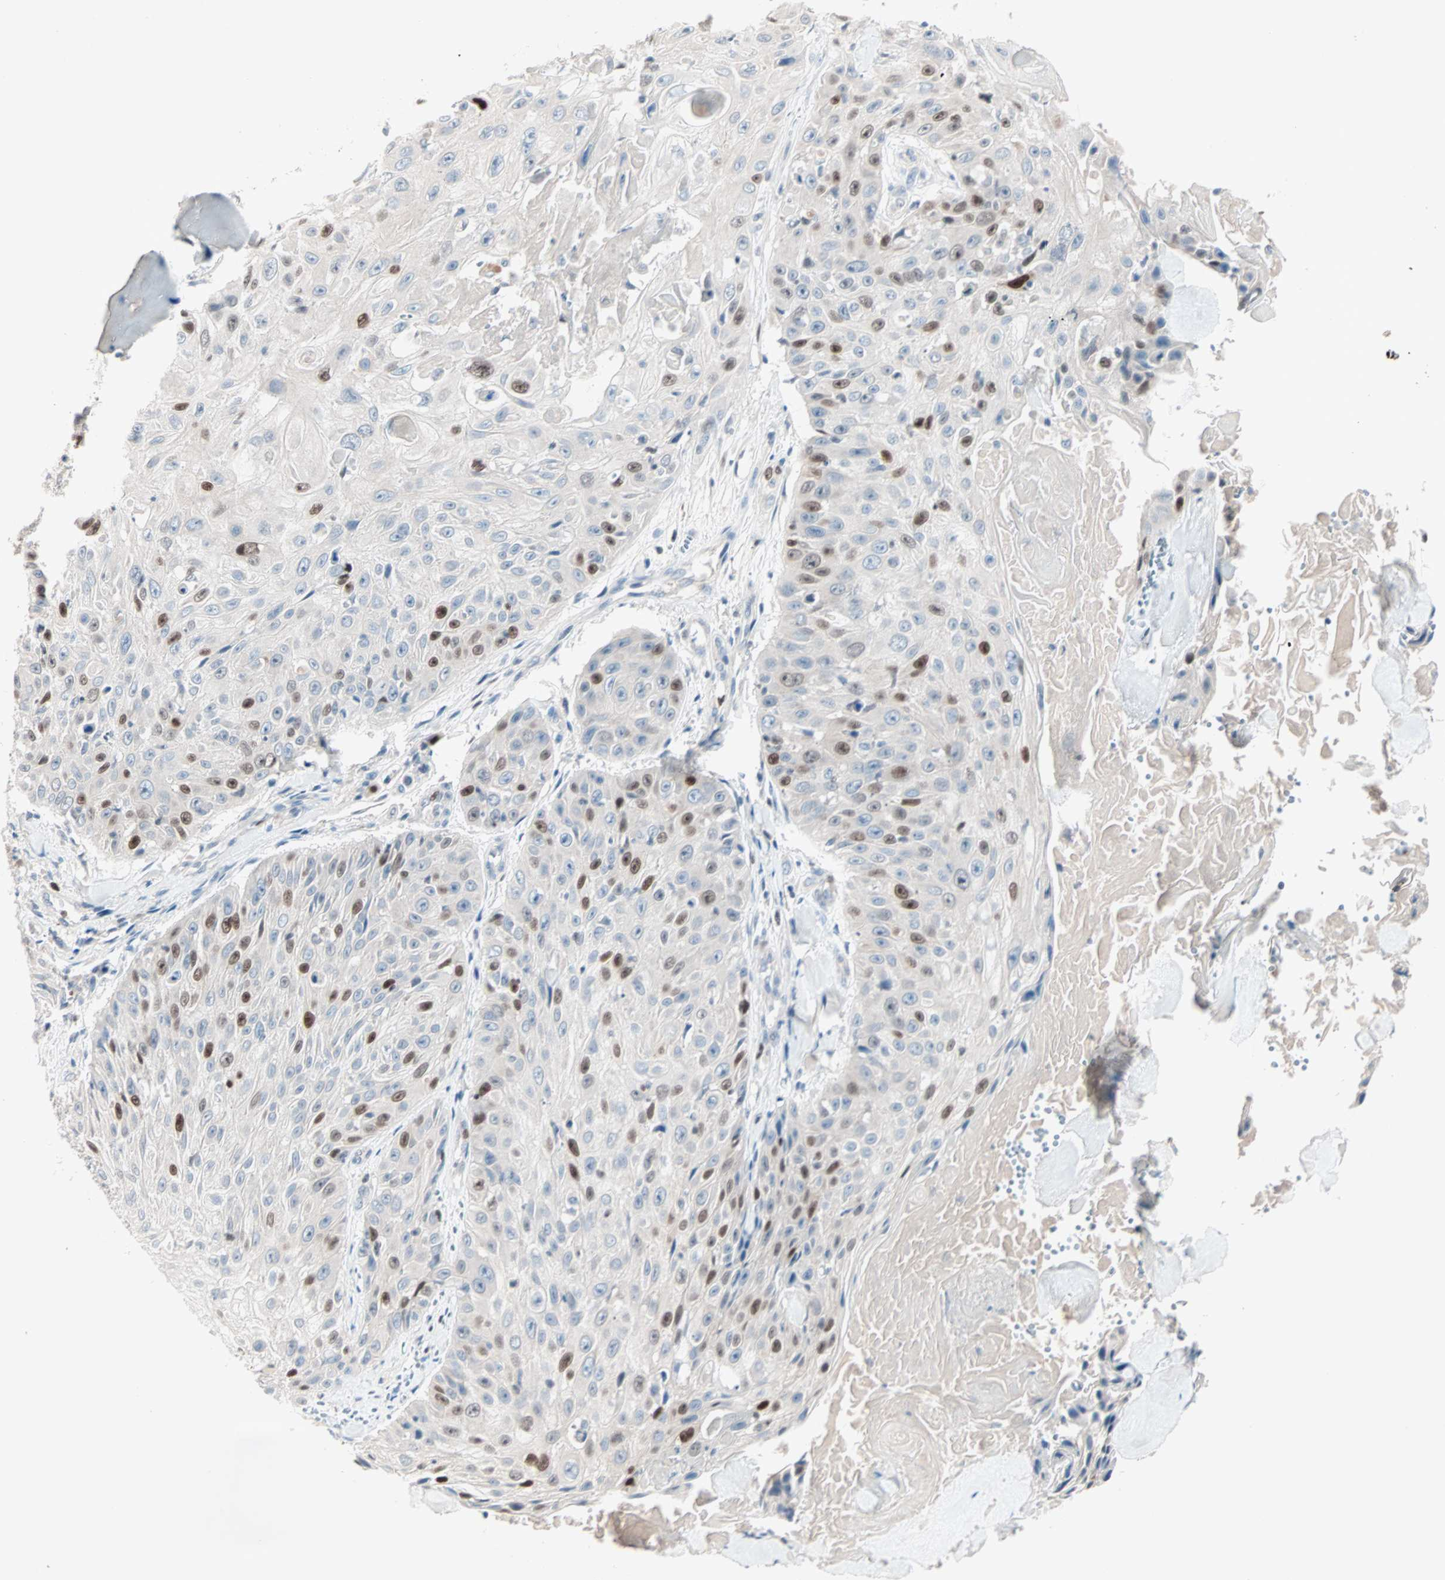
{"staining": {"intensity": "strong", "quantity": "<25%", "location": "nuclear"}, "tissue": "skin cancer", "cell_type": "Tumor cells", "image_type": "cancer", "snomed": [{"axis": "morphology", "description": "Squamous cell carcinoma, NOS"}, {"axis": "topography", "description": "Skin"}], "caption": "IHC micrograph of neoplastic tissue: skin squamous cell carcinoma stained using immunohistochemistry (IHC) displays medium levels of strong protein expression localized specifically in the nuclear of tumor cells, appearing as a nuclear brown color.", "gene": "CCNE2", "patient": {"sex": "male", "age": 86}}